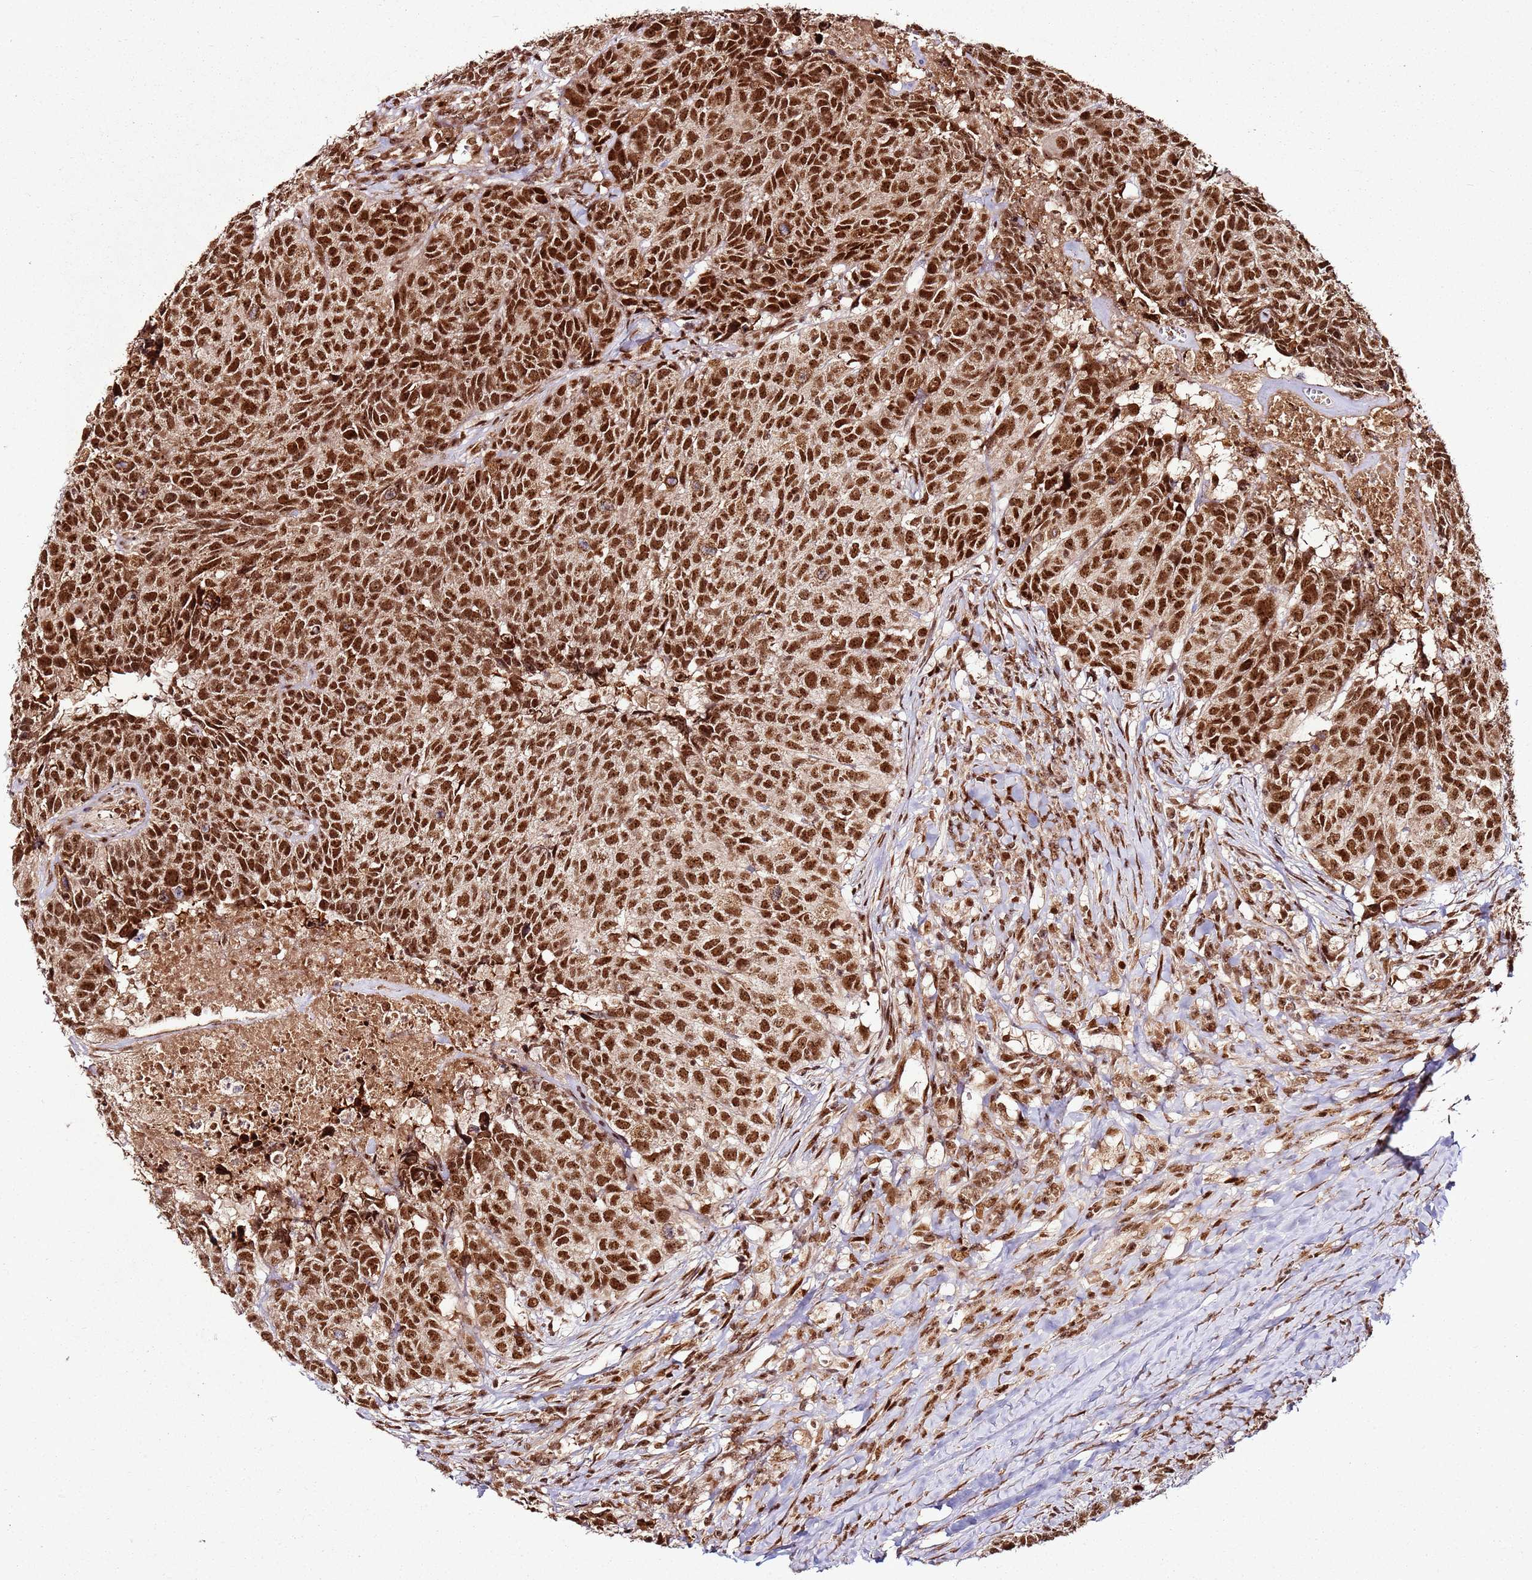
{"staining": {"intensity": "strong", "quantity": ">75%", "location": "nuclear"}, "tissue": "head and neck cancer", "cell_type": "Tumor cells", "image_type": "cancer", "snomed": [{"axis": "morphology", "description": "Normal tissue, NOS"}, {"axis": "morphology", "description": "Squamous cell carcinoma, NOS"}, {"axis": "topography", "description": "Skeletal muscle"}, {"axis": "topography", "description": "Vascular tissue"}, {"axis": "topography", "description": "Peripheral nerve tissue"}, {"axis": "topography", "description": "Head-Neck"}], "caption": "High-power microscopy captured an immunohistochemistry (IHC) photomicrograph of head and neck squamous cell carcinoma, revealing strong nuclear staining in approximately >75% of tumor cells. (DAB = brown stain, brightfield microscopy at high magnification).", "gene": "XRN2", "patient": {"sex": "male", "age": 66}}